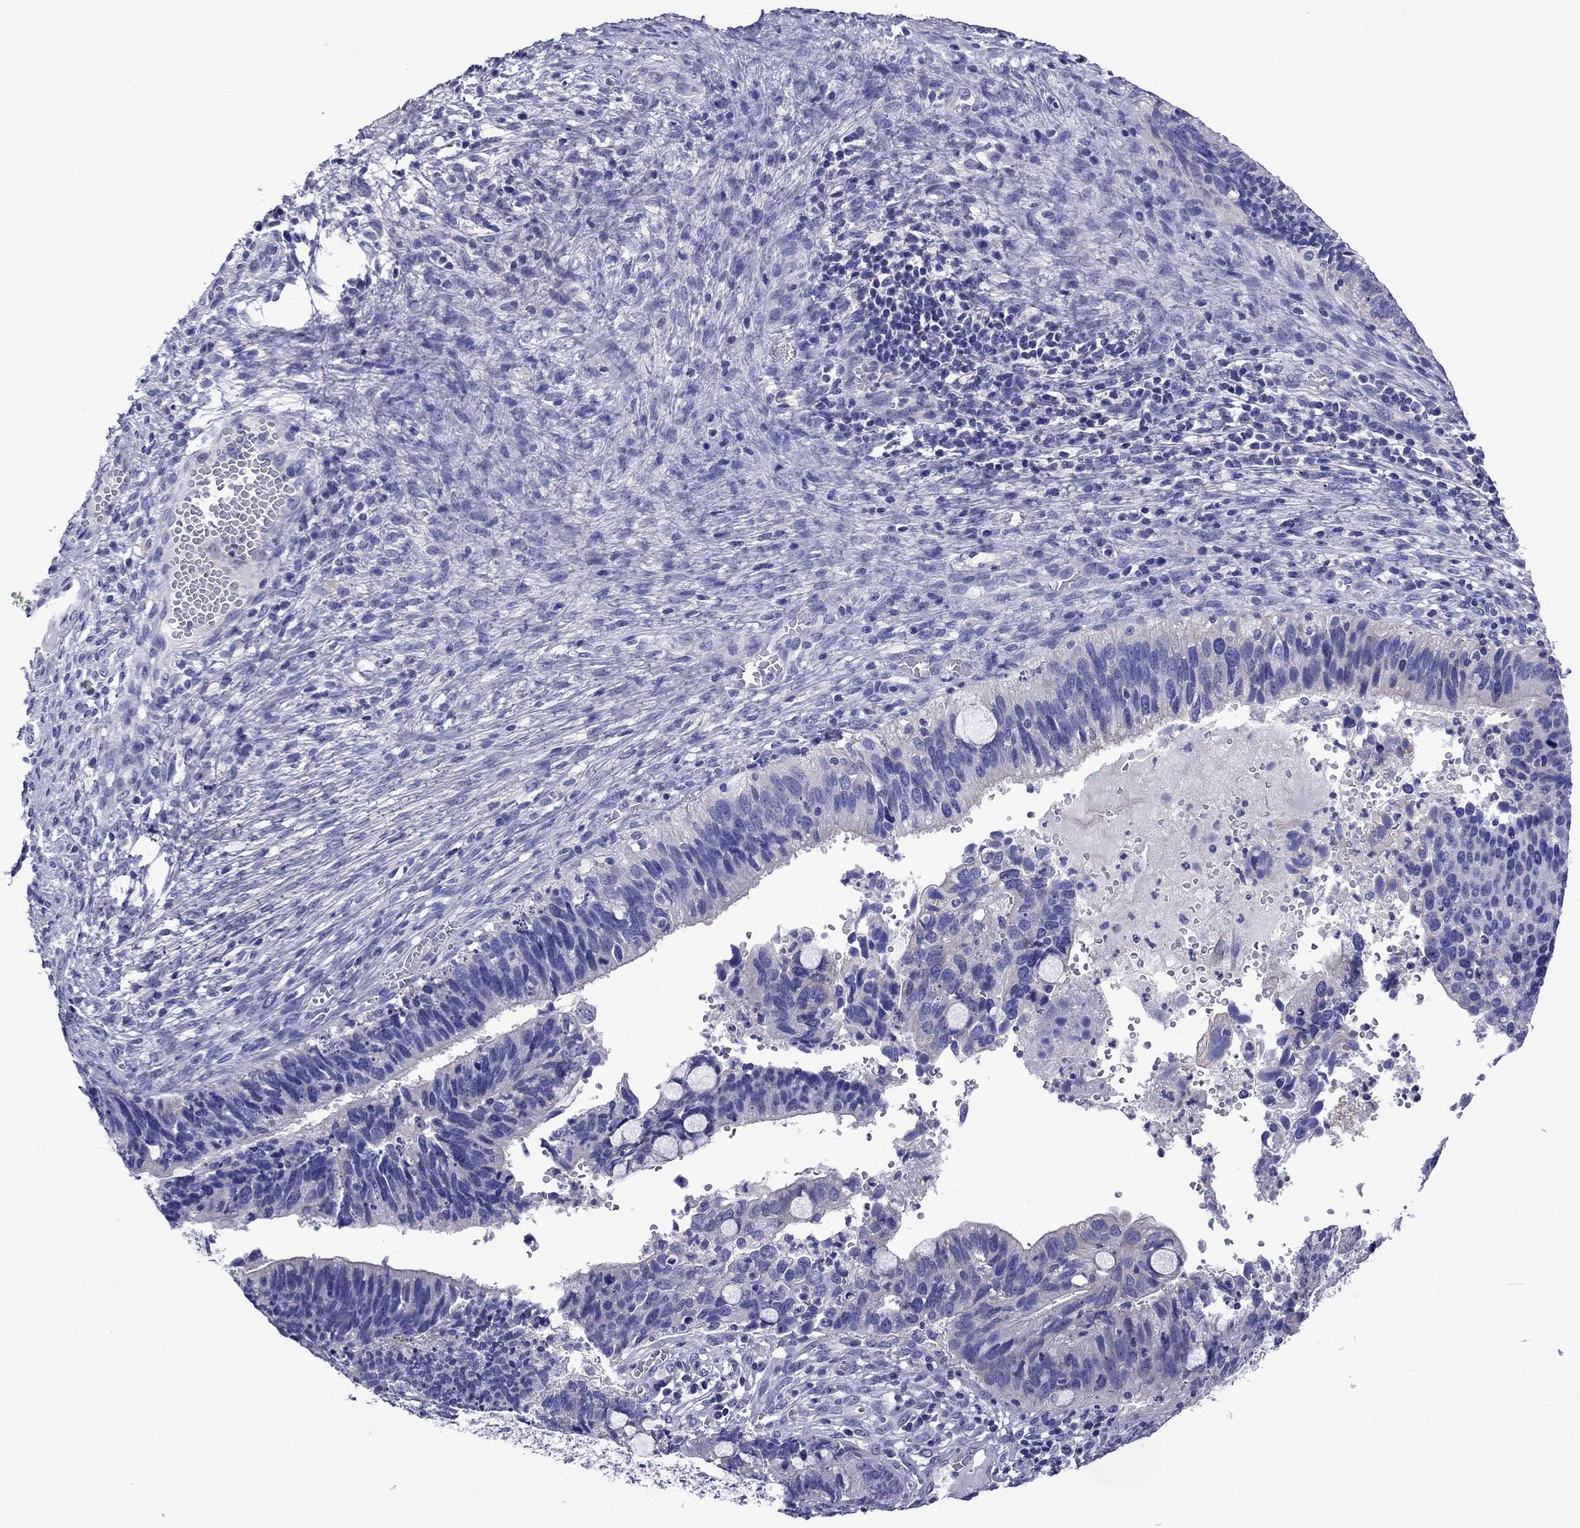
{"staining": {"intensity": "negative", "quantity": "none", "location": "none"}, "tissue": "cervical cancer", "cell_type": "Tumor cells", "image_type": "cancer", "snomed": [{"axis": "morphology", "description": "Adenocarcinoma, NOS"}, {"axis": "topography", "description": "Cervix"}], "caption": "Immunohistochemistry (IHC) micrograph of human cervical cancer (adenocarcinoma) stained for a protein (brown), which shows no positivity in tumor cells.", "gene": "SCG2", "patient": {"sex": "female", "age": 42}}